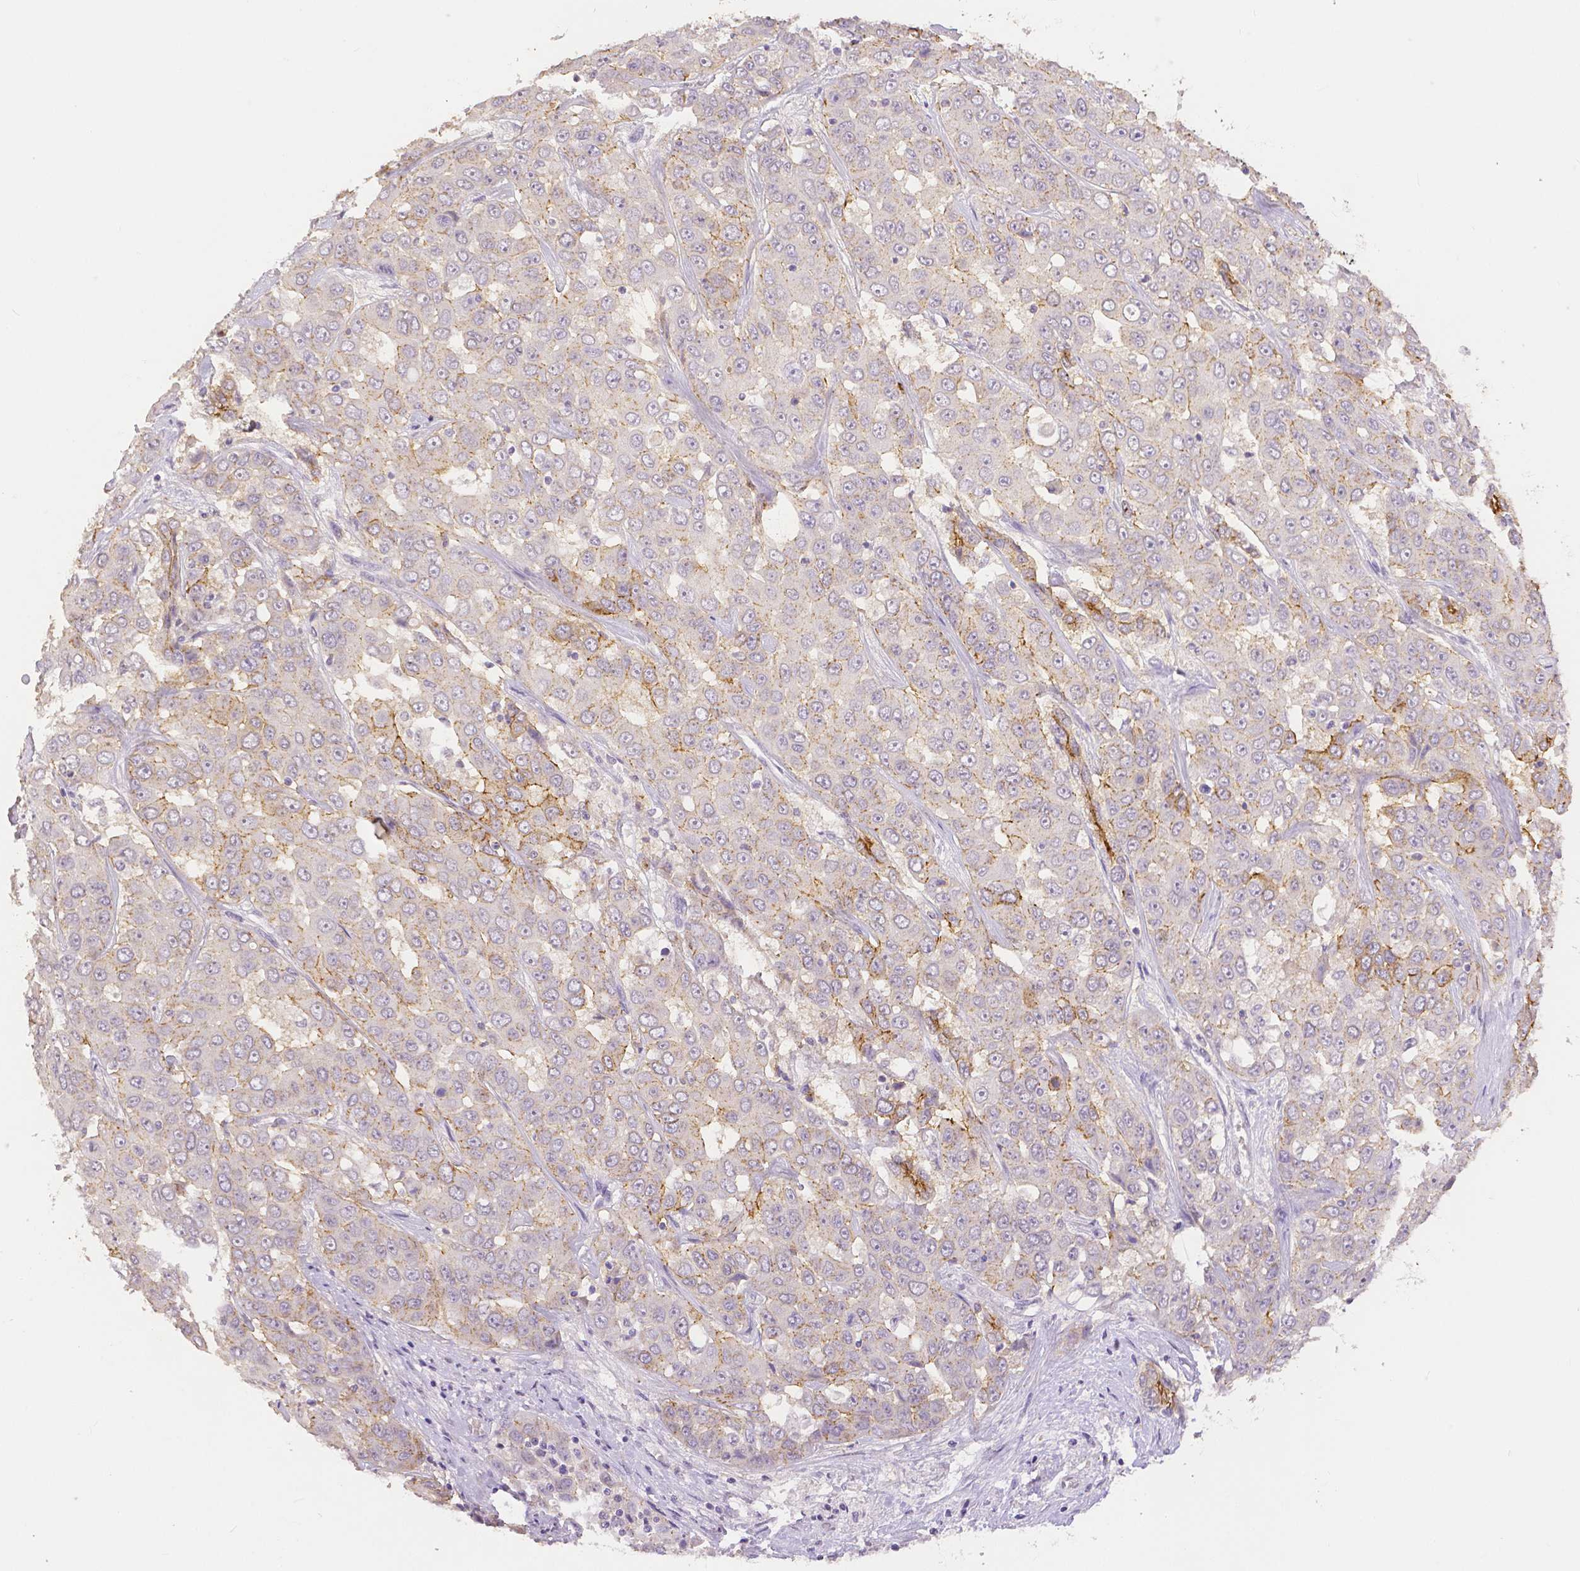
{"staining": {"intensity": "moderate", "quantity": "<25%", "location": "cytoplasmic/membranous"}, "tissue": "liver cancer", "cell_type": "Tumor cells", "image_type": "cancer", "snomed": [{"axis": "morphology", "description": "Cholangiocarcinoma"}, {"axis": "topography", "description": "Liver"}], "caption": "A histopathology image showing moderate cytoplasmic/membranous staining in approximately <25% of tumor cells in liver cancer, as visualized by brown immunohistochemical staining.", "gene": "OCLN", "patient": {"sex": "female", "age": 52}}